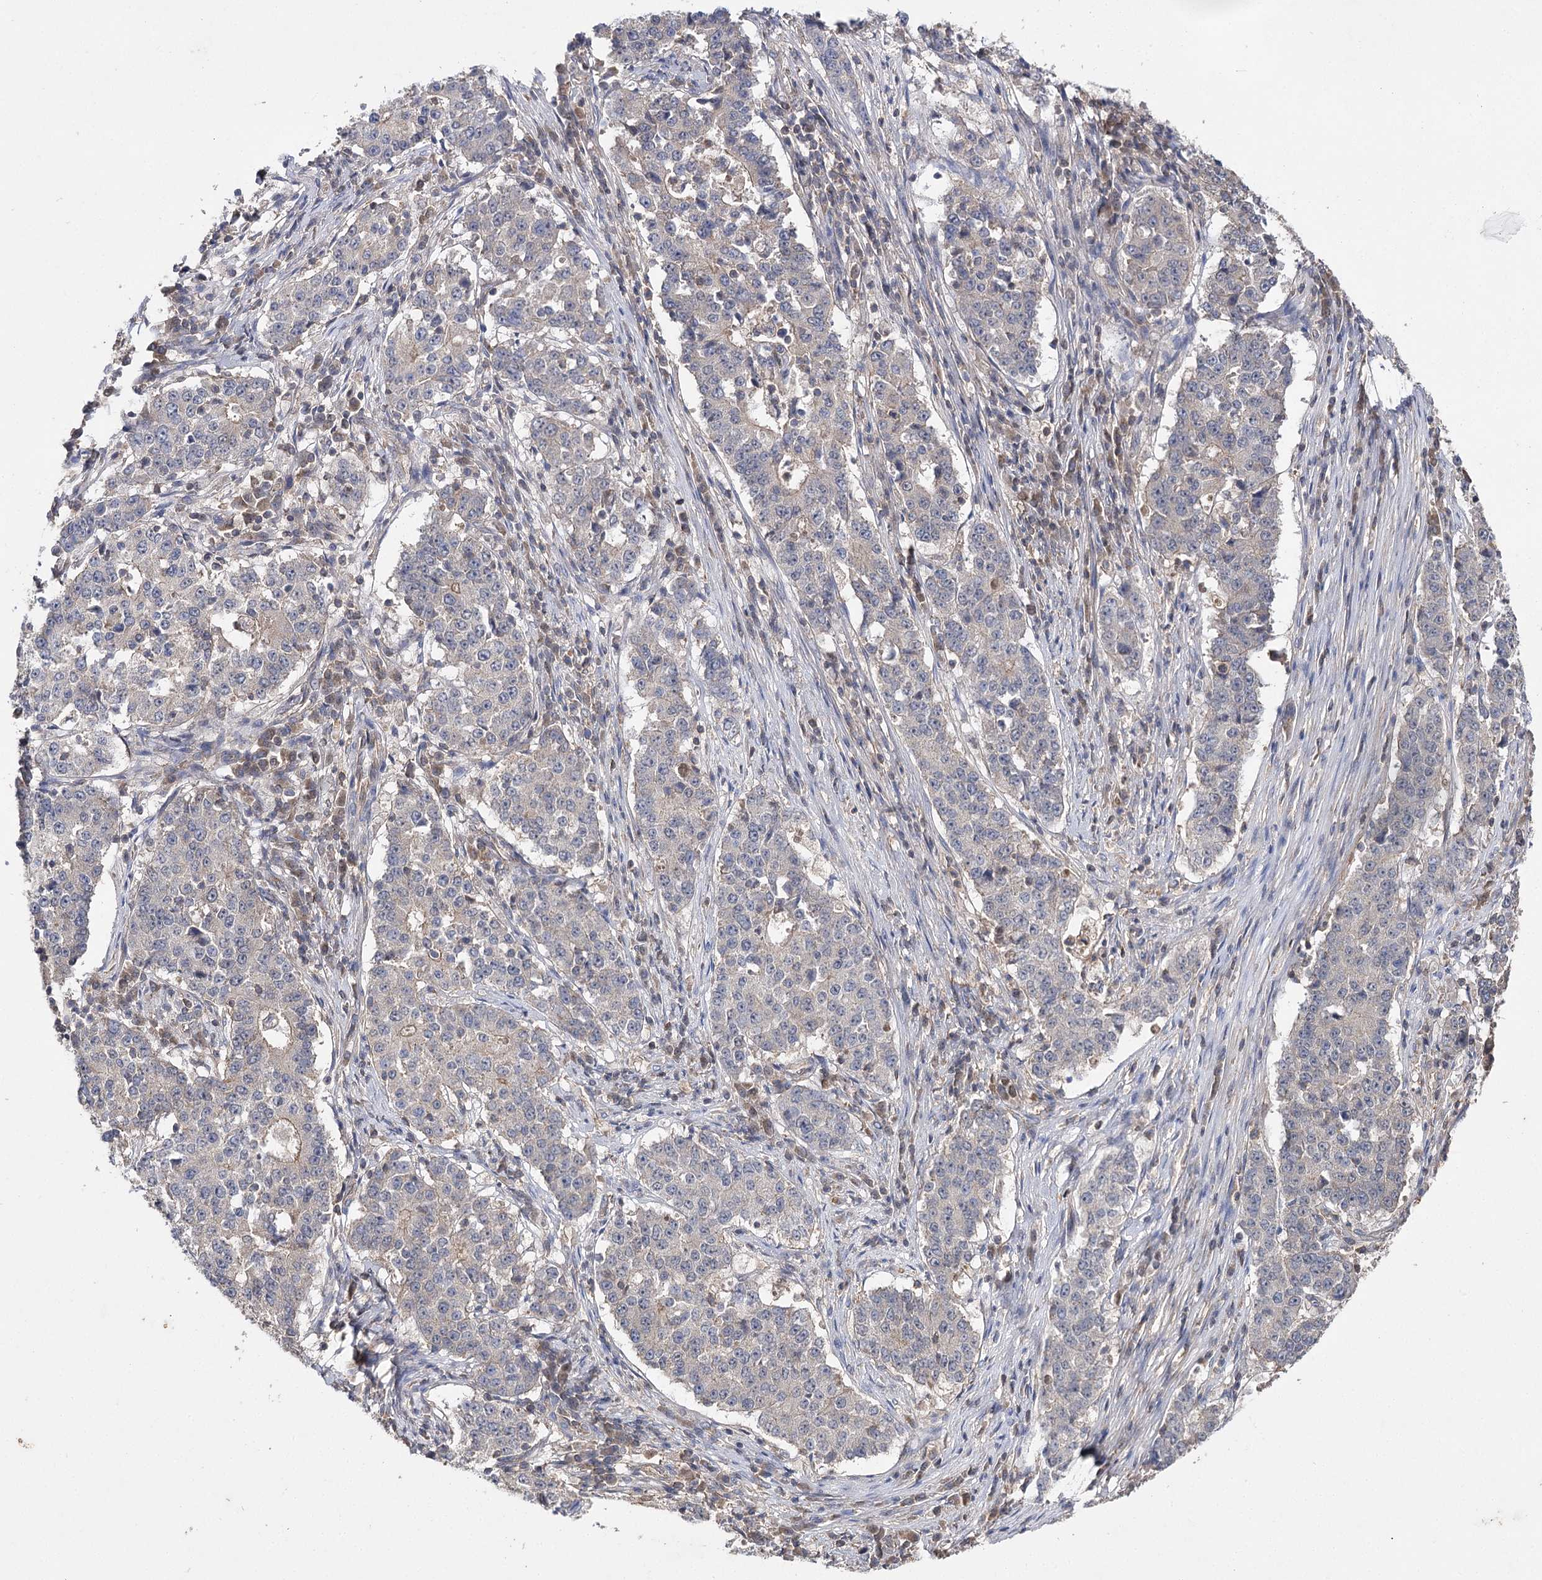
{"staining": {"intensity": "negative", "quantity": "none", "location": "none"}, "tissue": "stomach cancer", "cell_type": "Tumor cells", "image_type": "cancer", "snomed": [{"axis": "morphology", "description": "Adenocarcinoma, NOS"}, {"axis": "topography", "description": "Stomach"}], "caption": "A photomicrograph of human stomach cancer (adenocarcinoma) is negative for staining in tumor cells.", "gene": "BCR", "patient": {"sex": "male", "age": 59}}